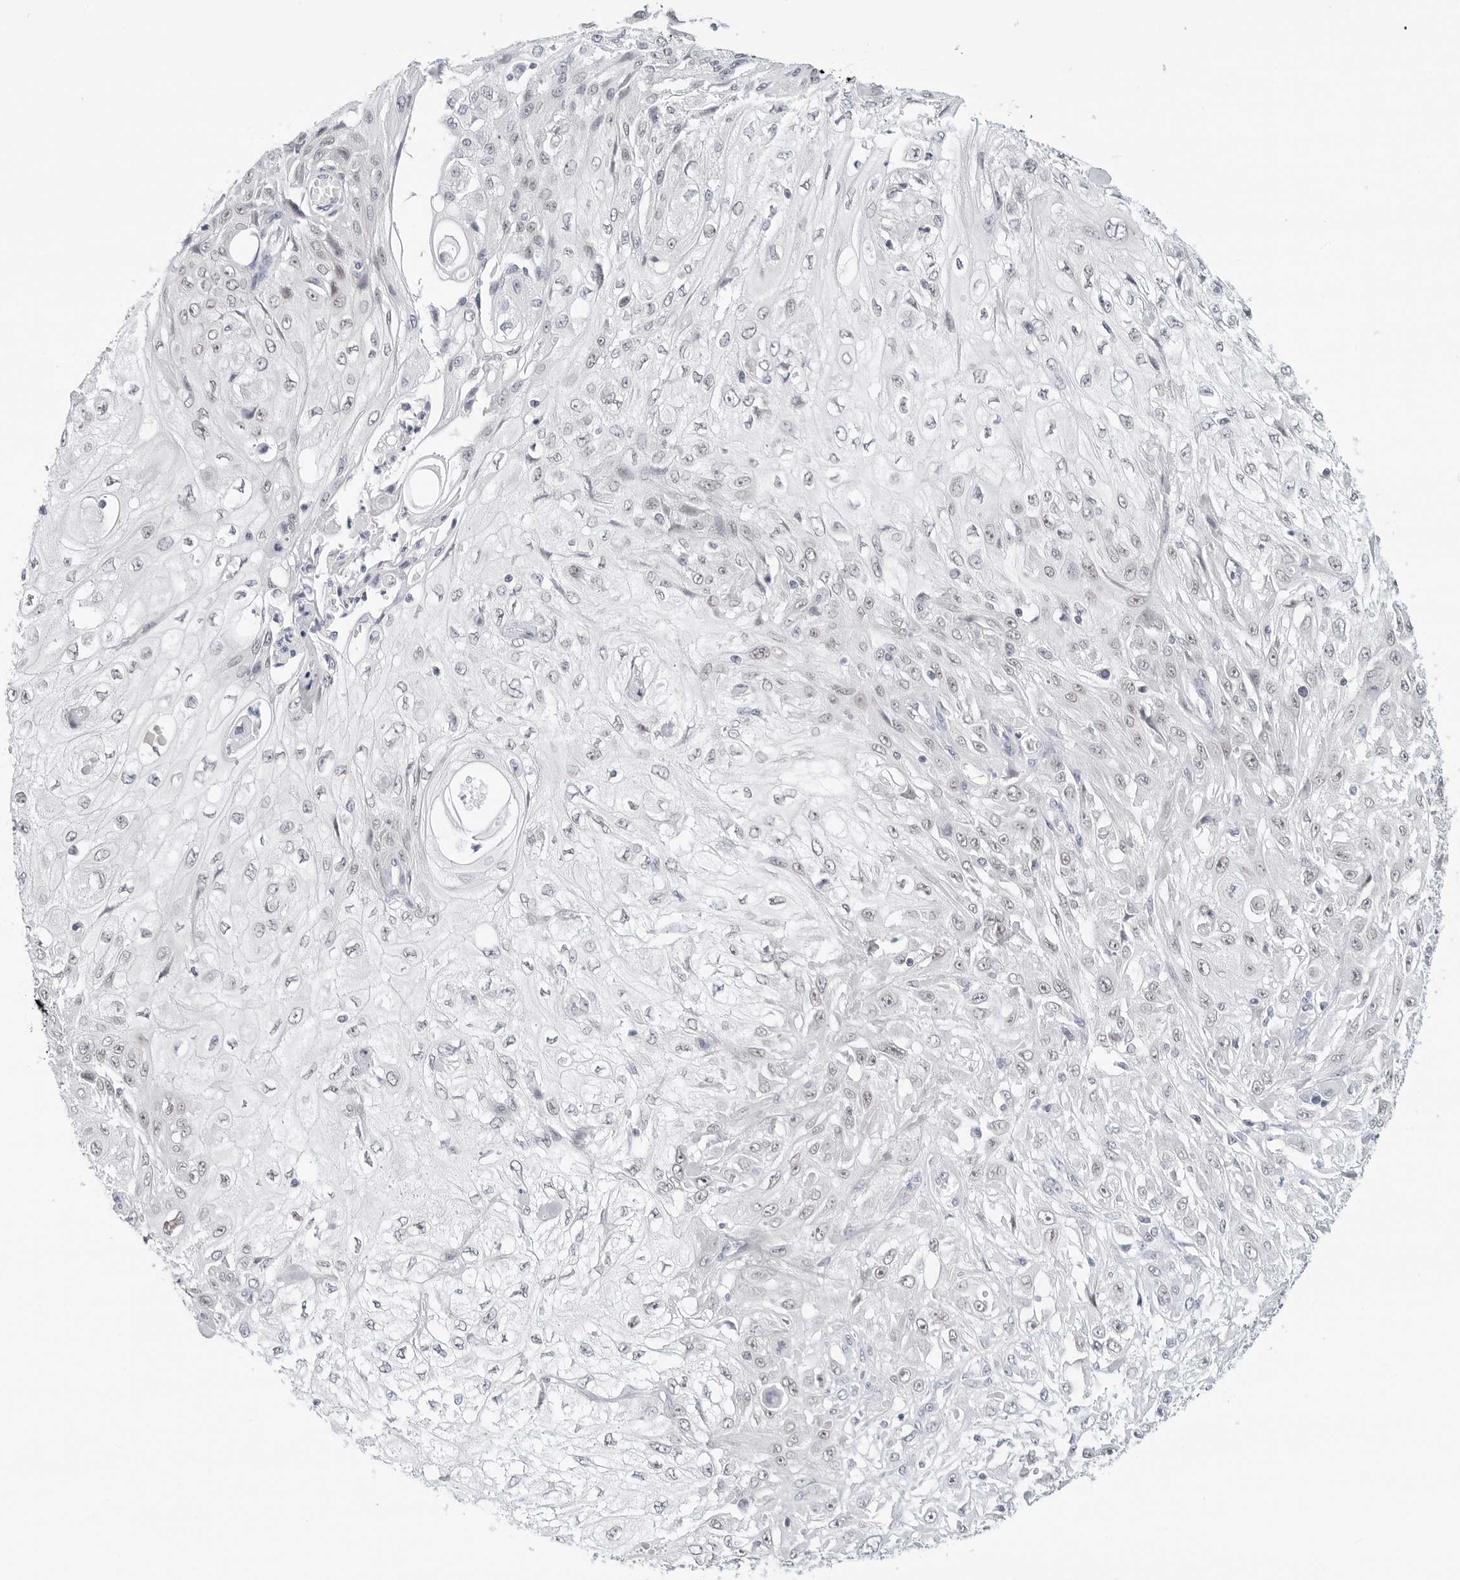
{"staining": {"intensity": "negative", "quantity": "none", "location": "none"}, "tissue": "skin cancer", "cell_type": "Tumor cells", "image_type": "cancer", "snomed": [{"axis": "morphology", "description": "Squamous cell carcinoma, NOS"}, {"axis": "morphology", "description": "Squamous cell carcinoma, metastatic, NOS"}, {"axis": "topography", "description": "Skin"}, {"axis": "topography", "description": "Lymph node"}], "caption": "Photomicrograph shows no significant protein expression in tumor cells of skin squamous cell carcinoma.", "gene": "TSEN2", "patient": {"sex": "male", "age": 75}}